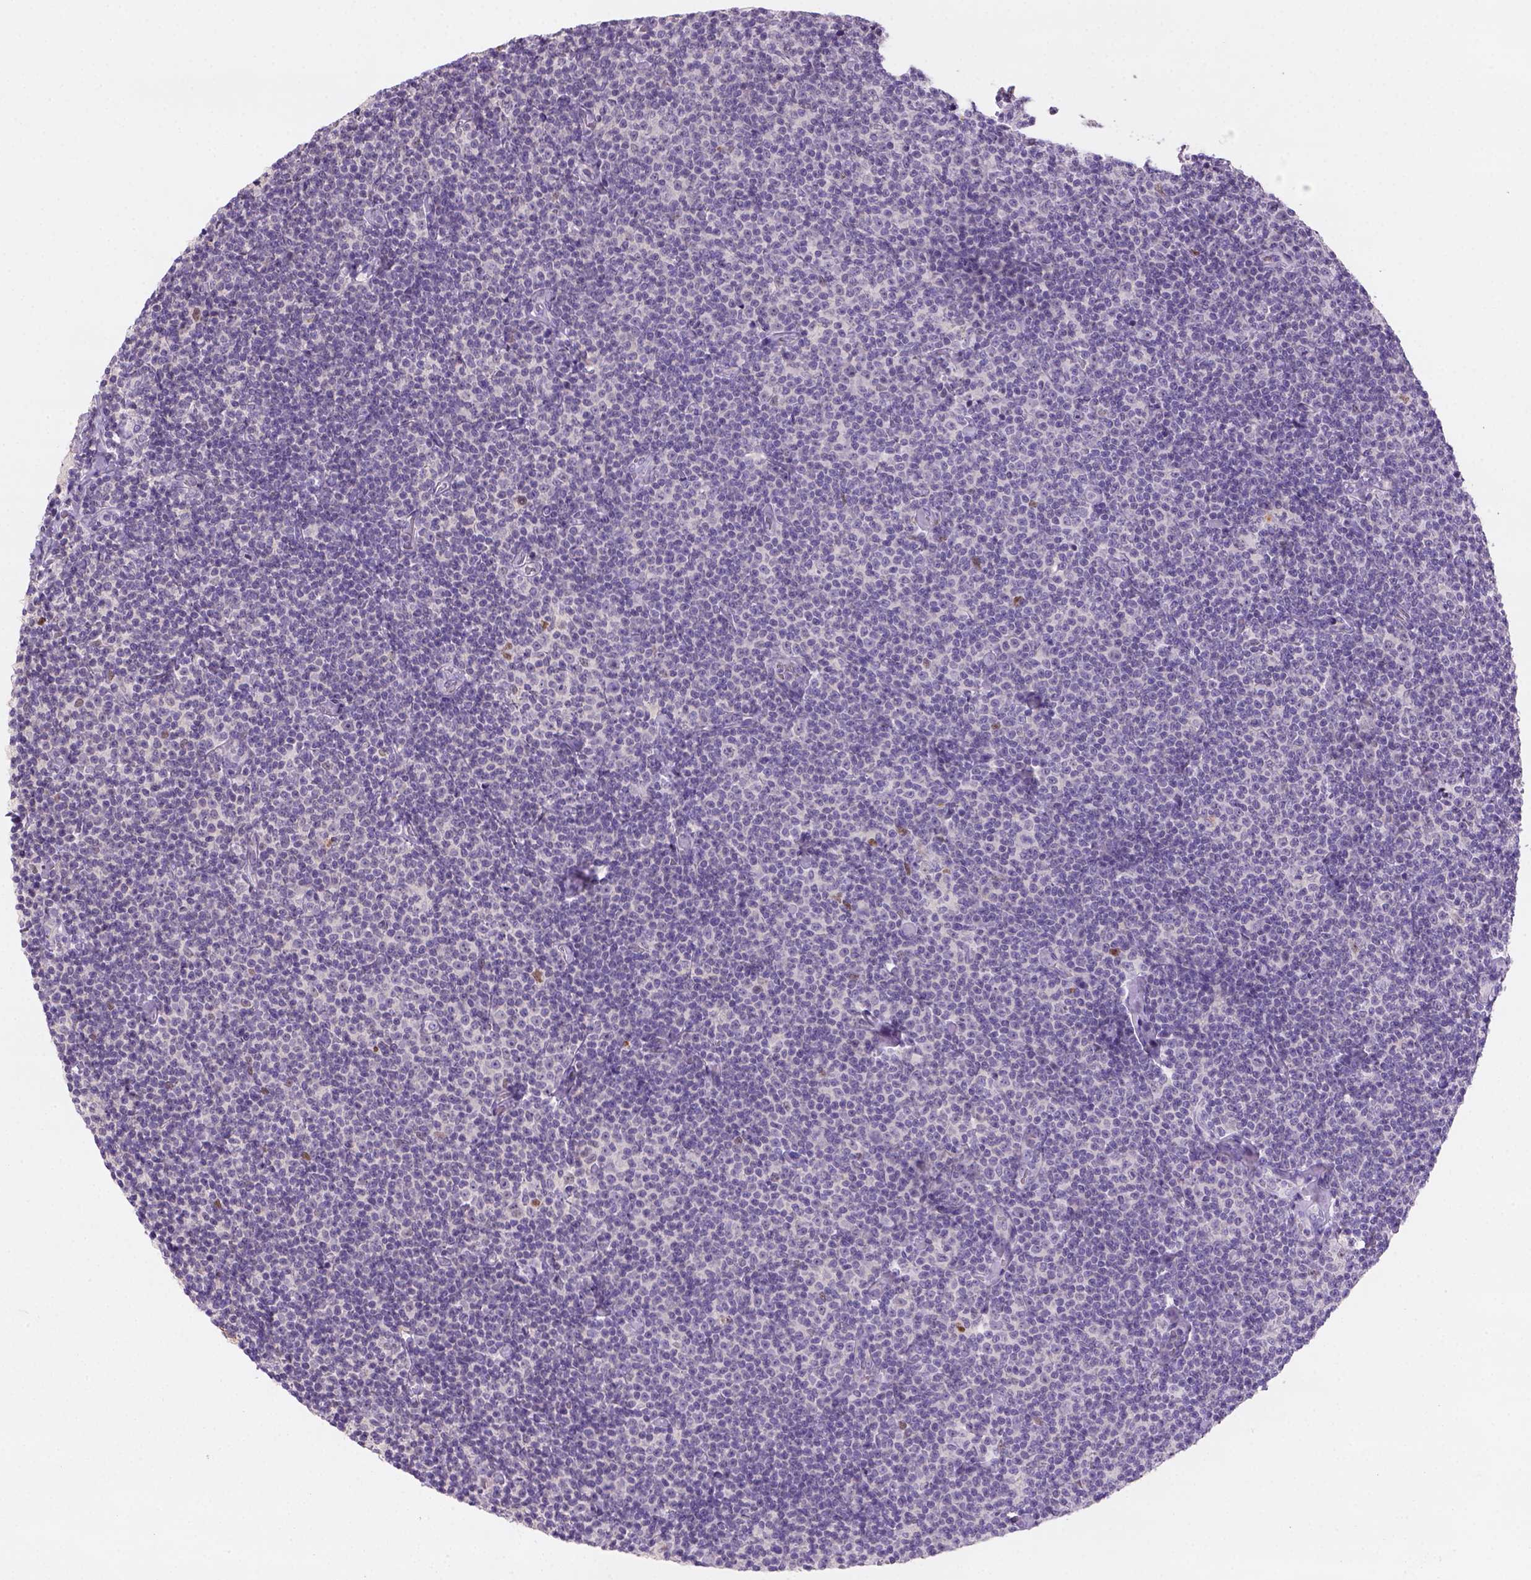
{"staining": {"intensity": "negative", "quantity": "none", "location": "none"}, "tissue": "lymphoma", "cell_type": "Tumor cells", "image_type": "cancer", "snomed": [{"axis": "morphology", "description": "Malignant lymphoma, non-Hodgkin's type, Low grade"}, {"axis": "topography", "description": "Lymph node"}], "caption": "Immunohistochemical staining of lymphoma shows no significant positivity in tumor cells.", "gene": "ZMAT4", "patient": {"sex": "male", "age": 81}}